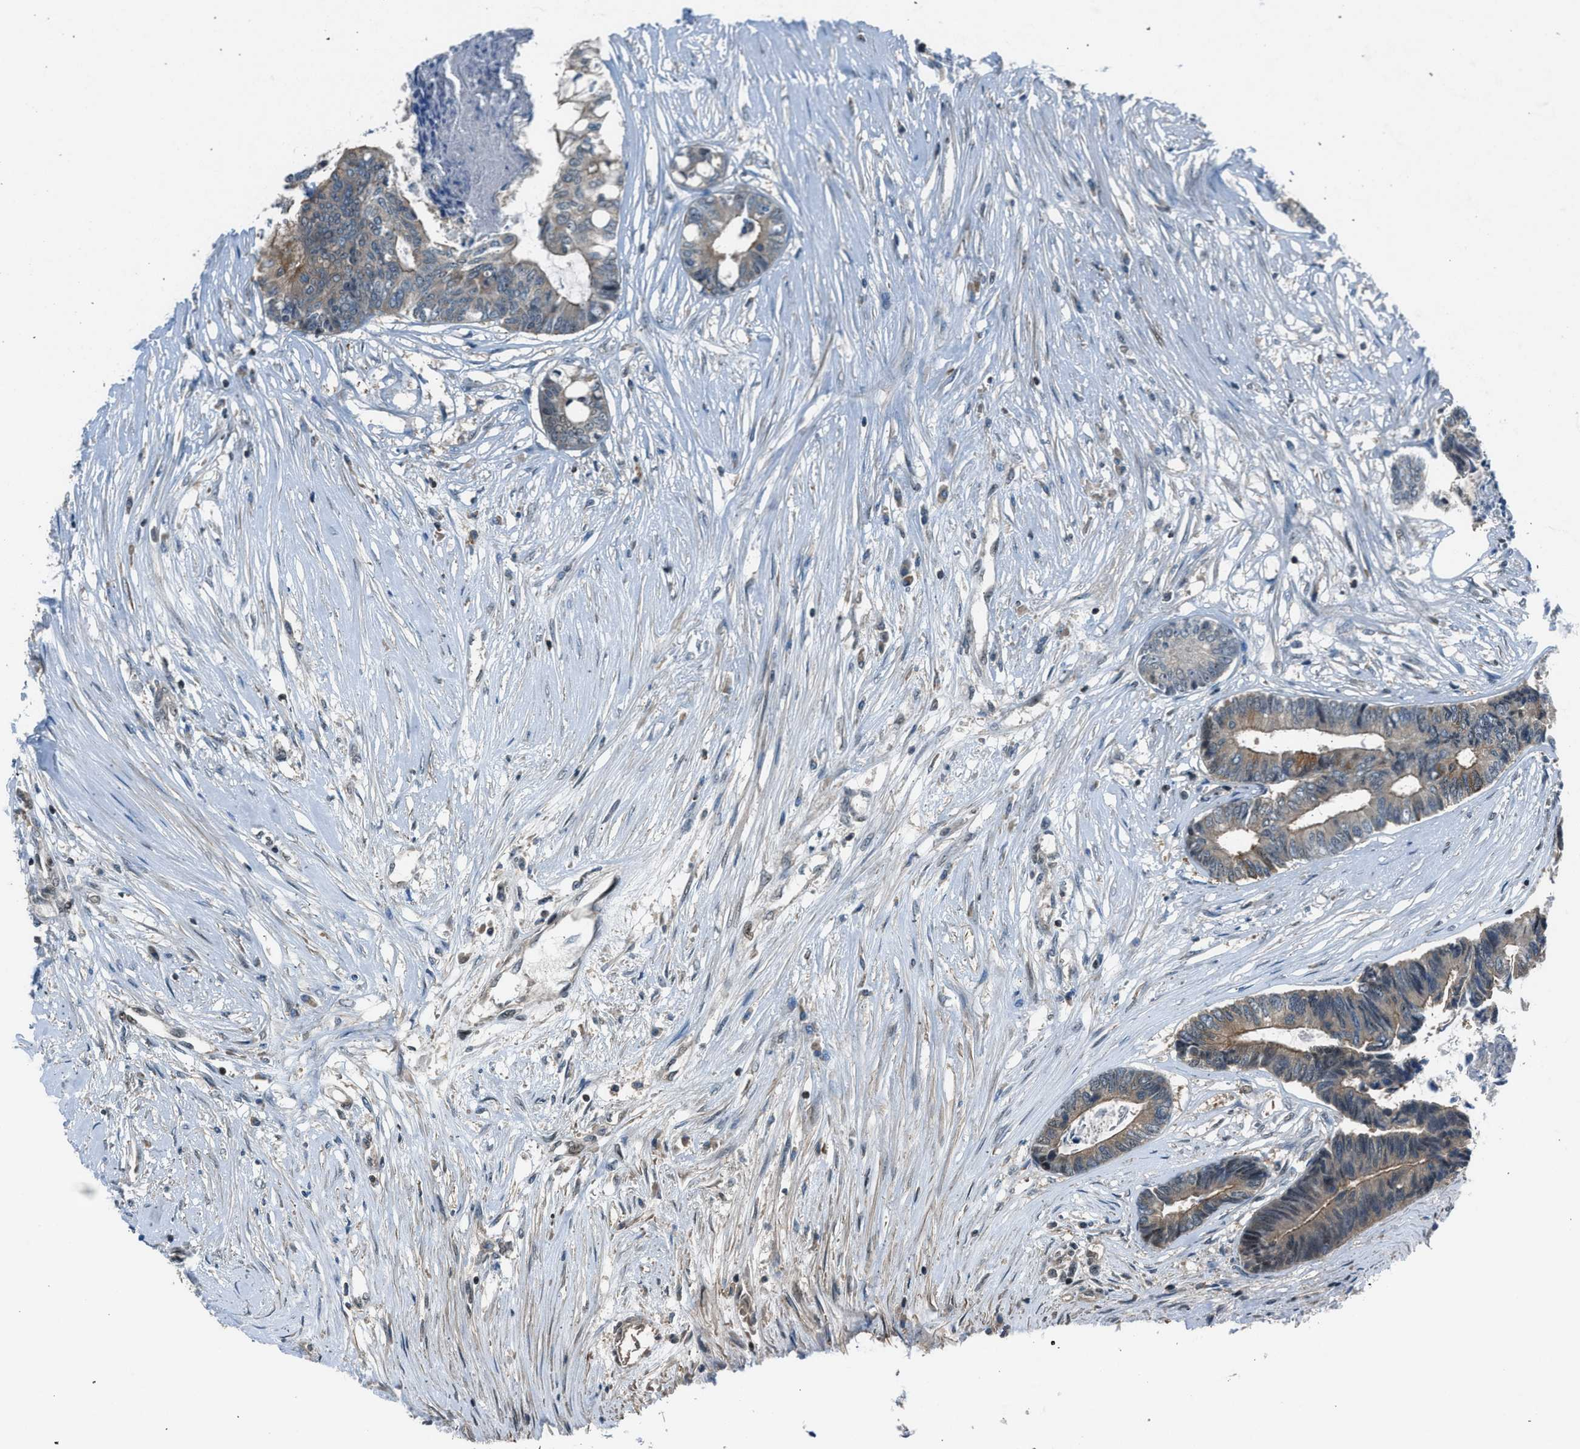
{"staining": {"intensity": "weak", "quantity": ">75%", "location": "cytoplasmic/membranous"}, "tissue": "colorectal cancer", "cell_type": "Tumor cells", "image_type": "cancer", "snomed": [{"axis": "morphology", "description": "Adenocarcinoma, NOS"}, {"axis": "topography", "description": "Rectum"}], "caption": "Immunohistochemistry of human colorectal cancer reveals low levels of weak cytoplasmic/membranous positivity in about >75% of tumor cells.", "gene": "LMLN", "patient": {"sex": "male", "age": 63}}